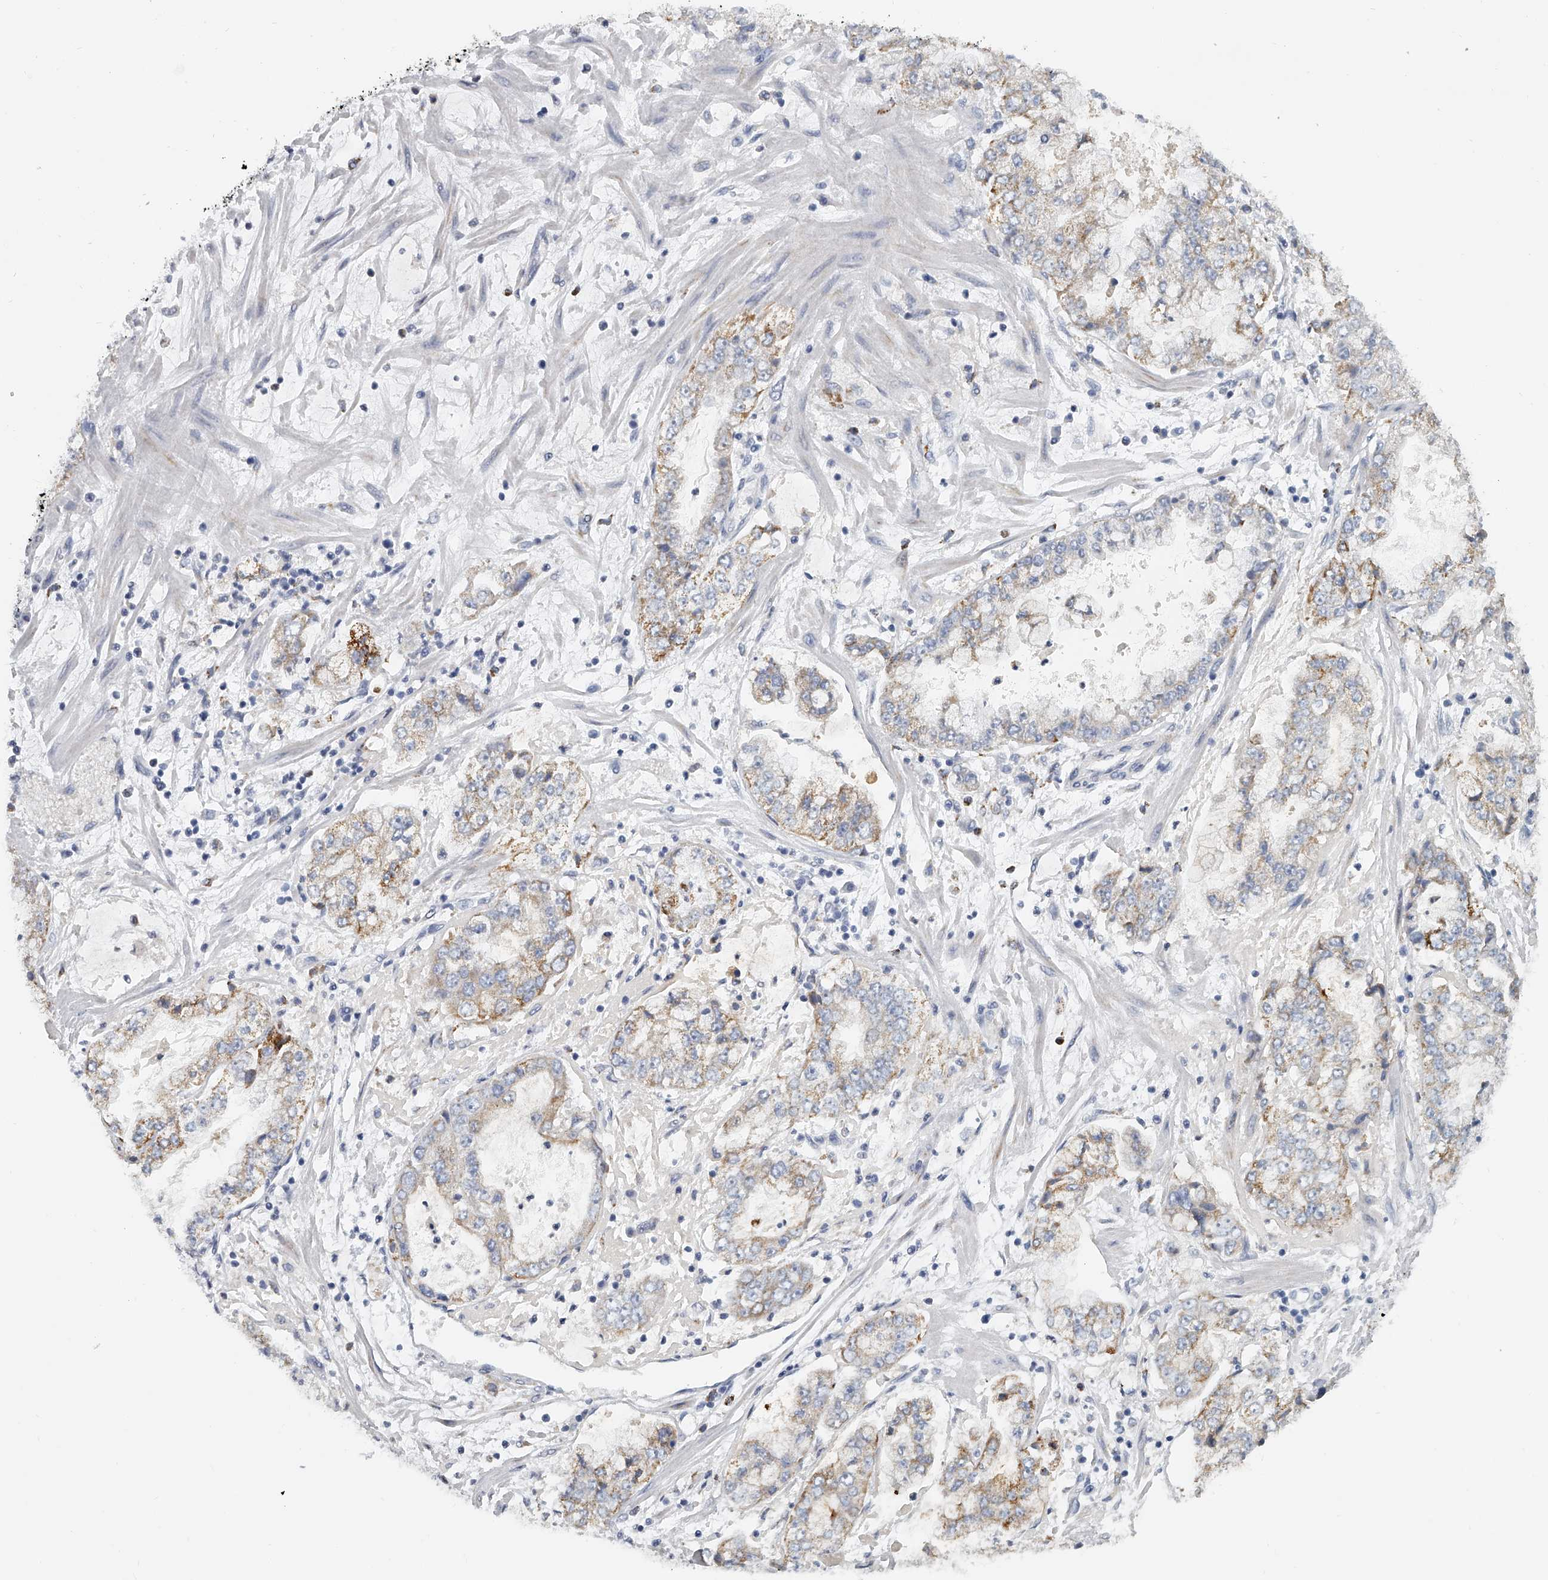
{"staining": {"intensity": "moderate", "quantity": "<25%", "location": "cytoplasmic/membranous"}, "tissue": "stomach cancer", "cell_type": "Tumor cells", "image_type": "cancer", "snomed": [{"axis": "morphology", "description": "Adenocarcinoma, NOS"}, {"axis": "topography", "description": "Stomach"}], "caption": "Tumor cells show low levels of moderate cytoplasmic/membranous expression in approximately <25% of cells in stomach adenocarcinoma. Immunohistochemistry stains the protein in brown and the nuclei are stained blue.", "gene": "KLHL7", "patient": {"sex": "male", "age": 76}}